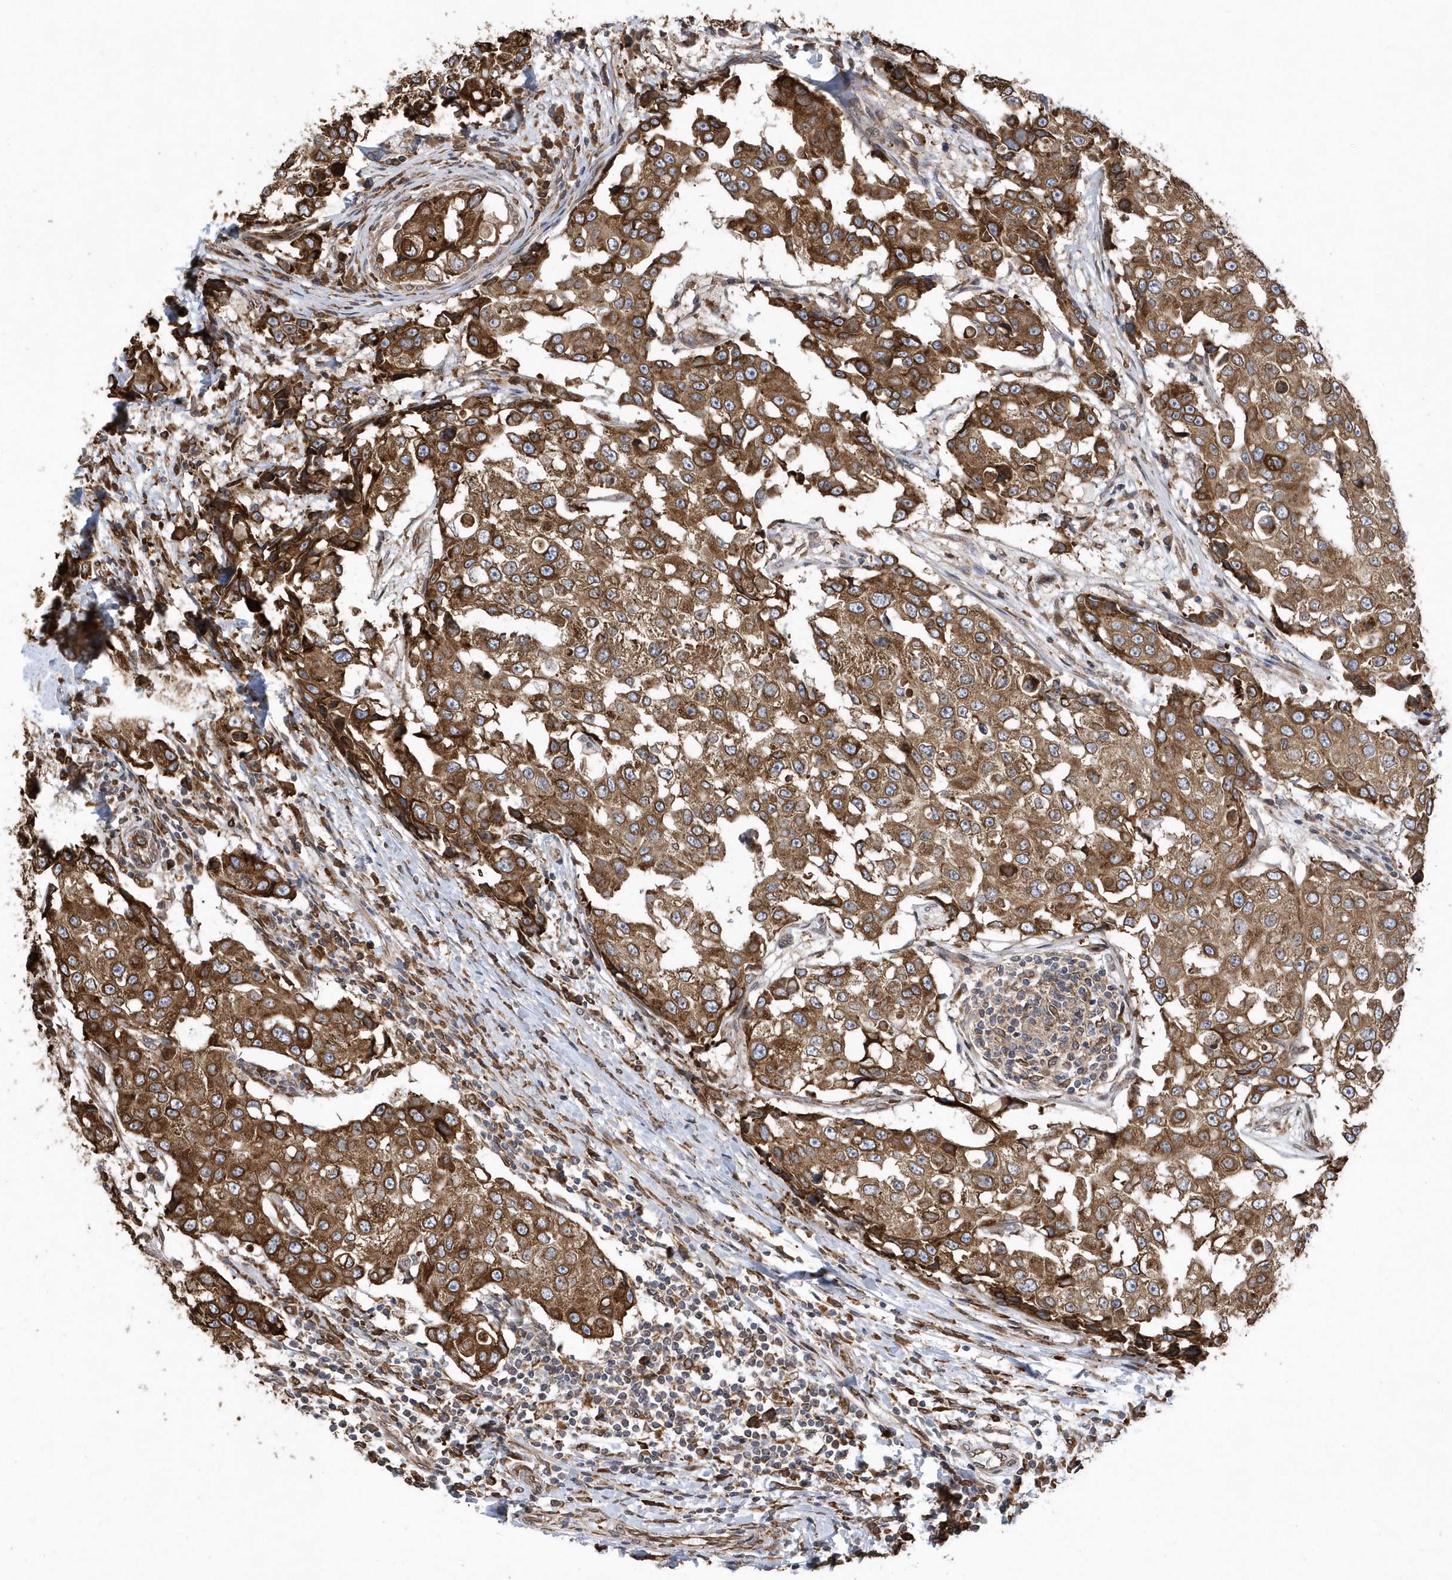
{"staining": {"intensity": "moderate", "quantity": ">75%", "location": "cytoplasmic/membranous"}, "tissue": "breast cancer", "cell_type": "Tumor cells", "image_type": "cancer", "snomed": [{"axis": "morphology", "description": "Duct carcinoma"}, {"axis": "topography", "description": "Breast"}], "caption": "Moderate cytoplasmic/membranous staining is appreciated in approximately >75% of tumor cells in breast cancer. (Stains: DAB (3,3'-diaminobenzidine) in brown, nuclei in blue, Microscopy: brightfield microscopy at high magnification).", "gene": "VAMP7", "patient": {"sex": "female", "age": 27}}